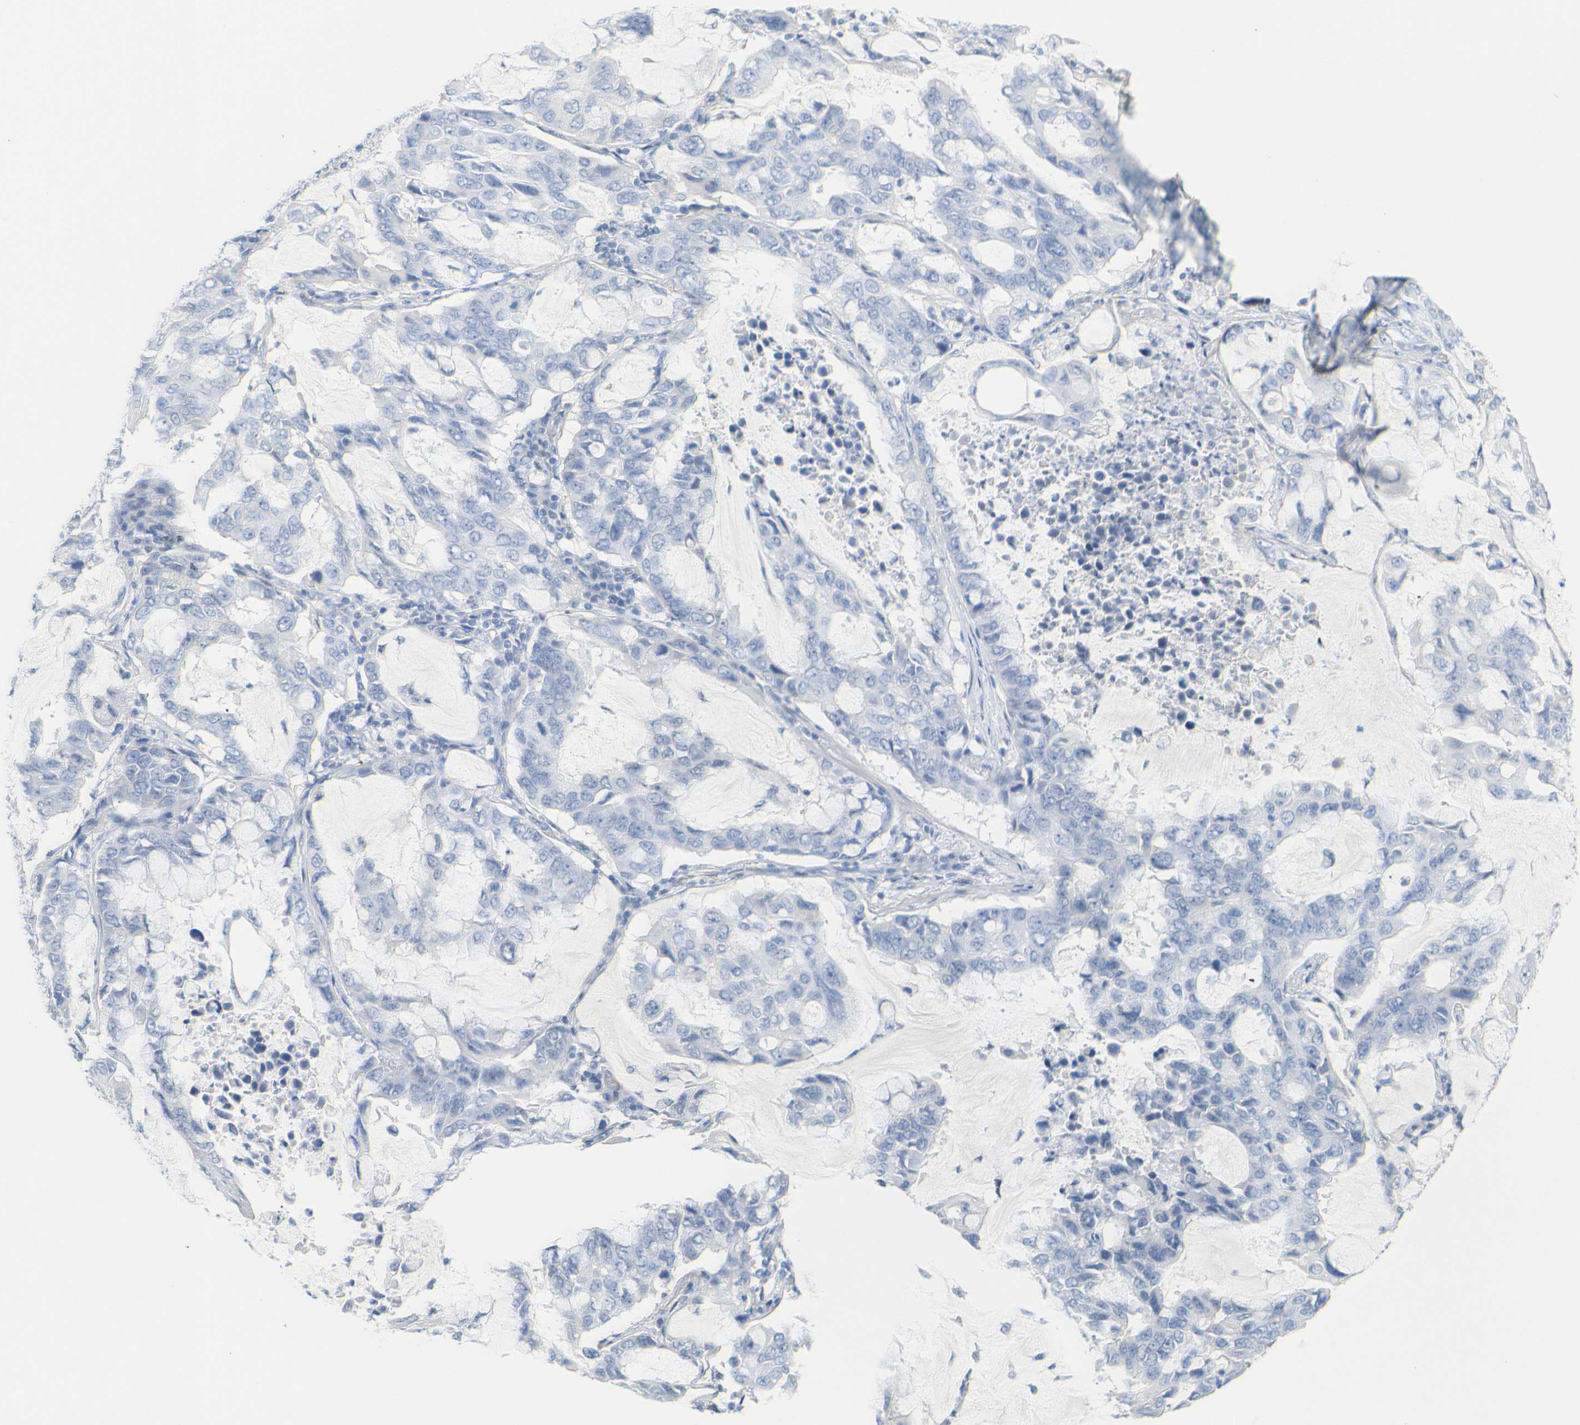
{"staining": {"intensity": "negative", "quantity": "none", "location": "none"}, "tissue": "lung cancer", "cell_type": "Tumor cells", "image_type": "cancer", "snomed": [{"axis": "morphology", "description": "Adenocarcinoma, NOS"}, {"axis": "topography", "description": "Lung"}], "caption": "Immunohistochemistry (IHC) of human lung adenocarcinoma exhibits no expression in tumor cells. (Stains: DAB immunohistochemistry (IHC) with hematoxylin counter stain, Microscopy: brightfield microscopy at high magnification).", "gene": "OPN1SW", "patient": {"sex": "male", "age": 64}}